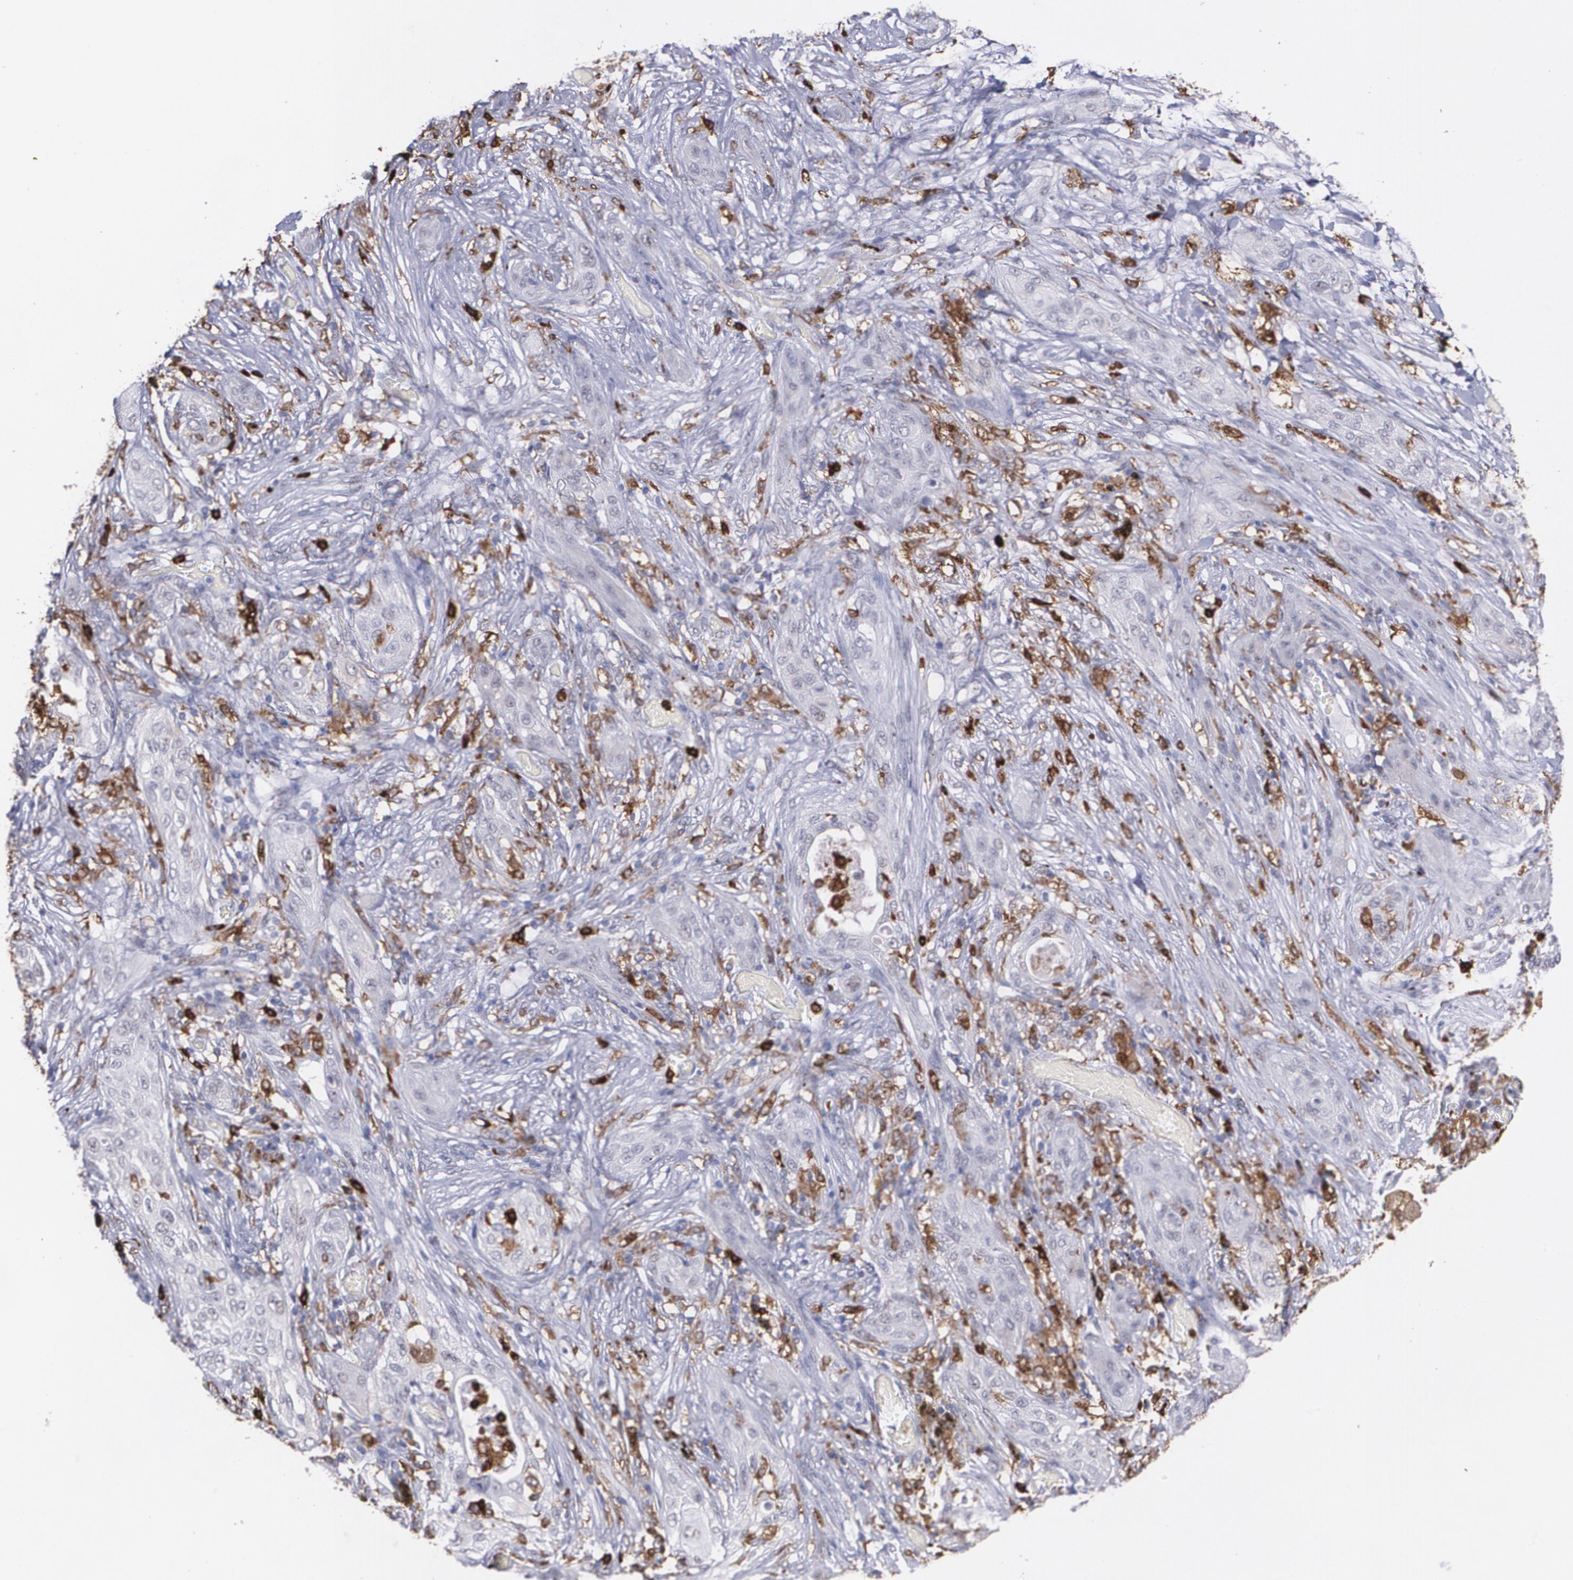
{"staining": {"intensity": "negative", "quantity": "none", "location": "none"}, "tissue": "lung cancer", "cell_type": "Tumor cells", "image_type": "cancer", "snomed": [{"axis": "morphology", "description": "Squamous cell carcinoma, NOS"}, {"axis": "topography", "description": "Lung"}], "caption": "A histopathology image of lung cancer stained for a protein reveals no brown staining in tumor cells. (DAB immunohistochemistry with hematoxylin counter stain).", "gene": "NCF2", "patient": {"sex": "female", "age": 47}}